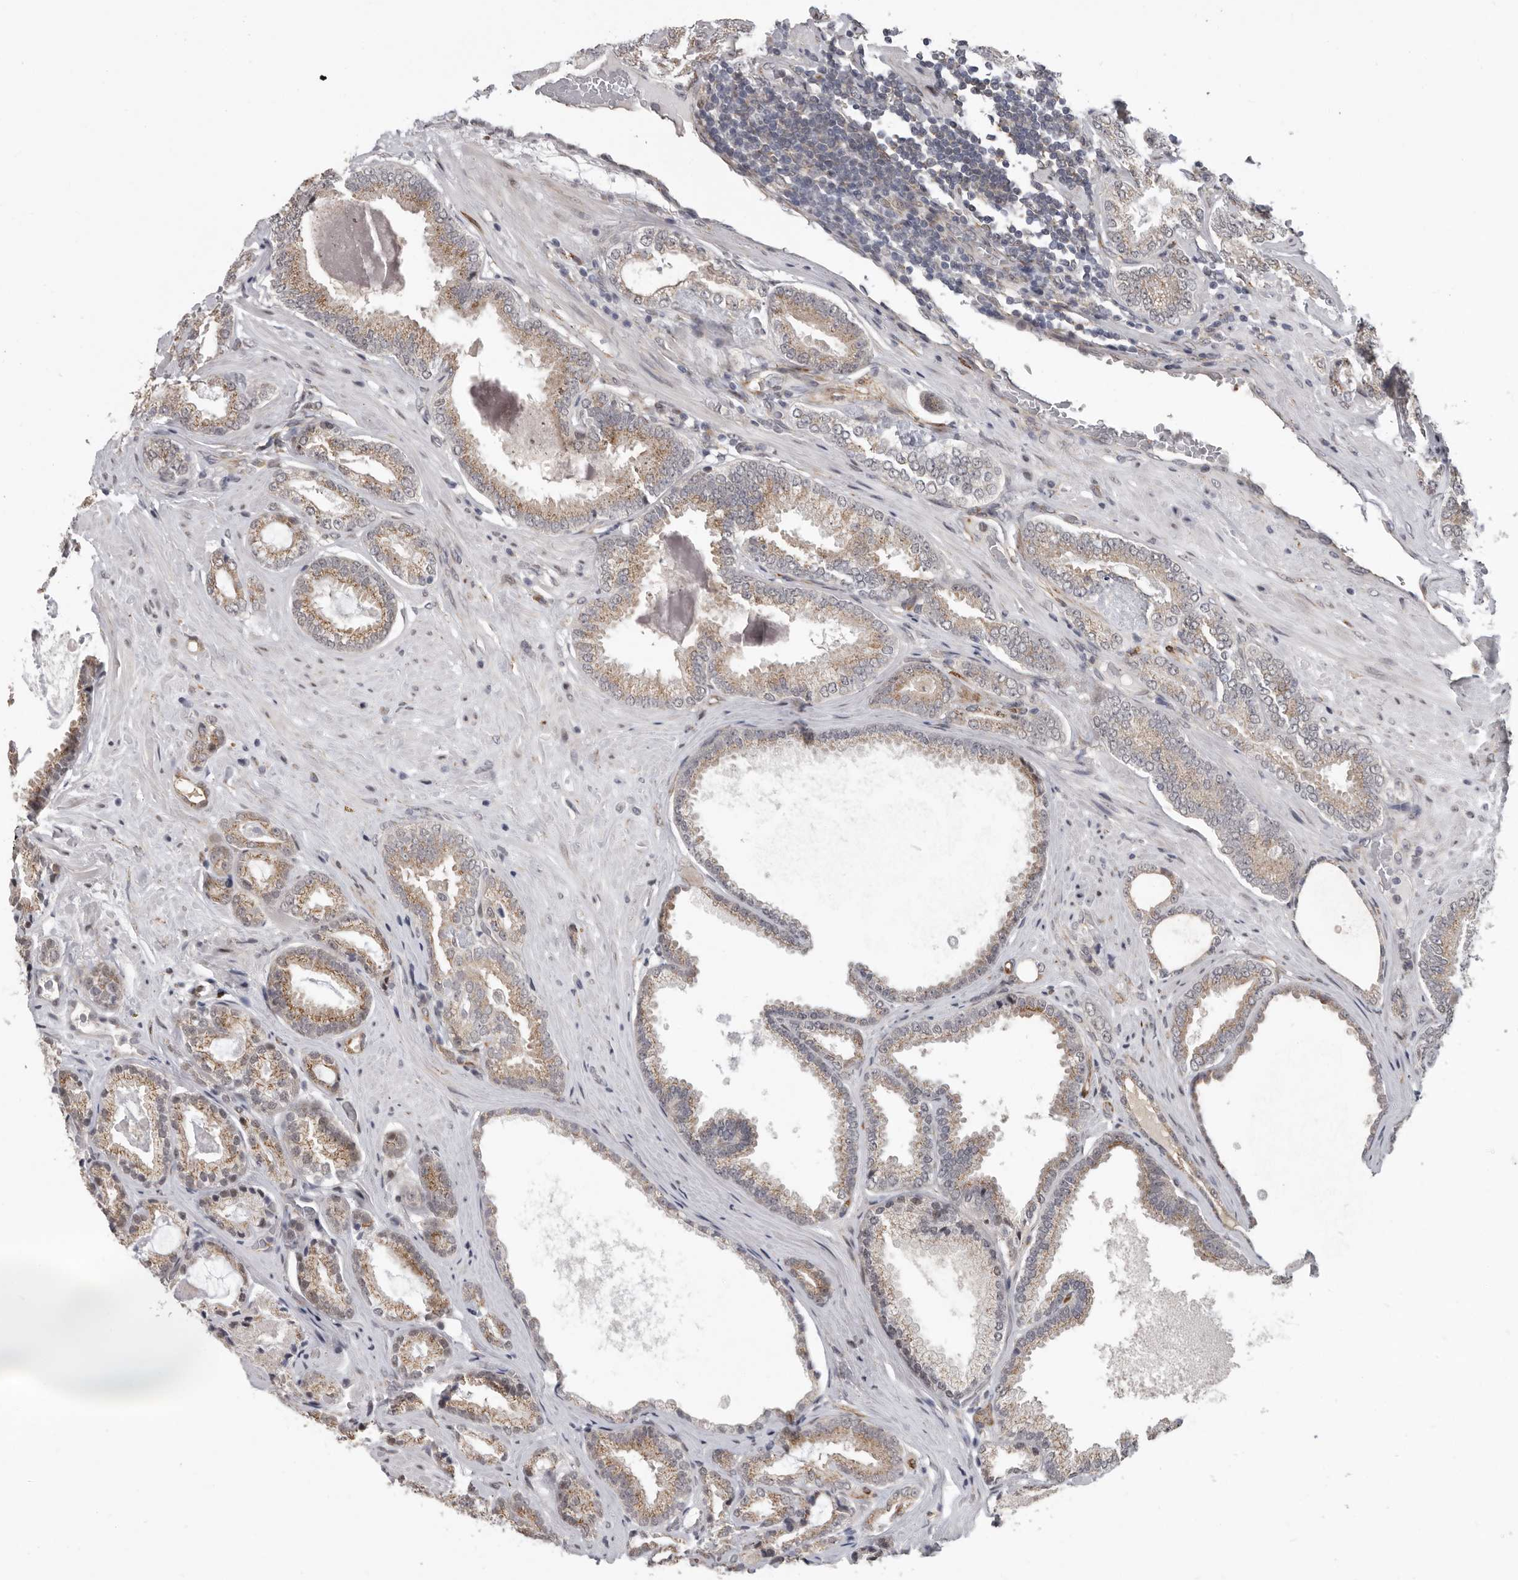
{"staining": {"intensity": "weak", "quantity": ">75%", "location": "cytoplasmic/membranous"}, "tissue": "prostate cancer", "cell_type": "Tumor cells", "image_type": "cancer", "snomed": [{"axis": "morphology", "description": "Adenocarcinoma, Low grade"}, {"axis": "topography", "description": "Prostate"}], "caption": "Tumor cells reveal low levels of weak cytoplasmic/membranous expression in approximately >75% of cells in human prostate cancer (low-grade adenocarcinoma).", "gene": "RALGPS2", "patient": {"sex": "male", "age": 71}}